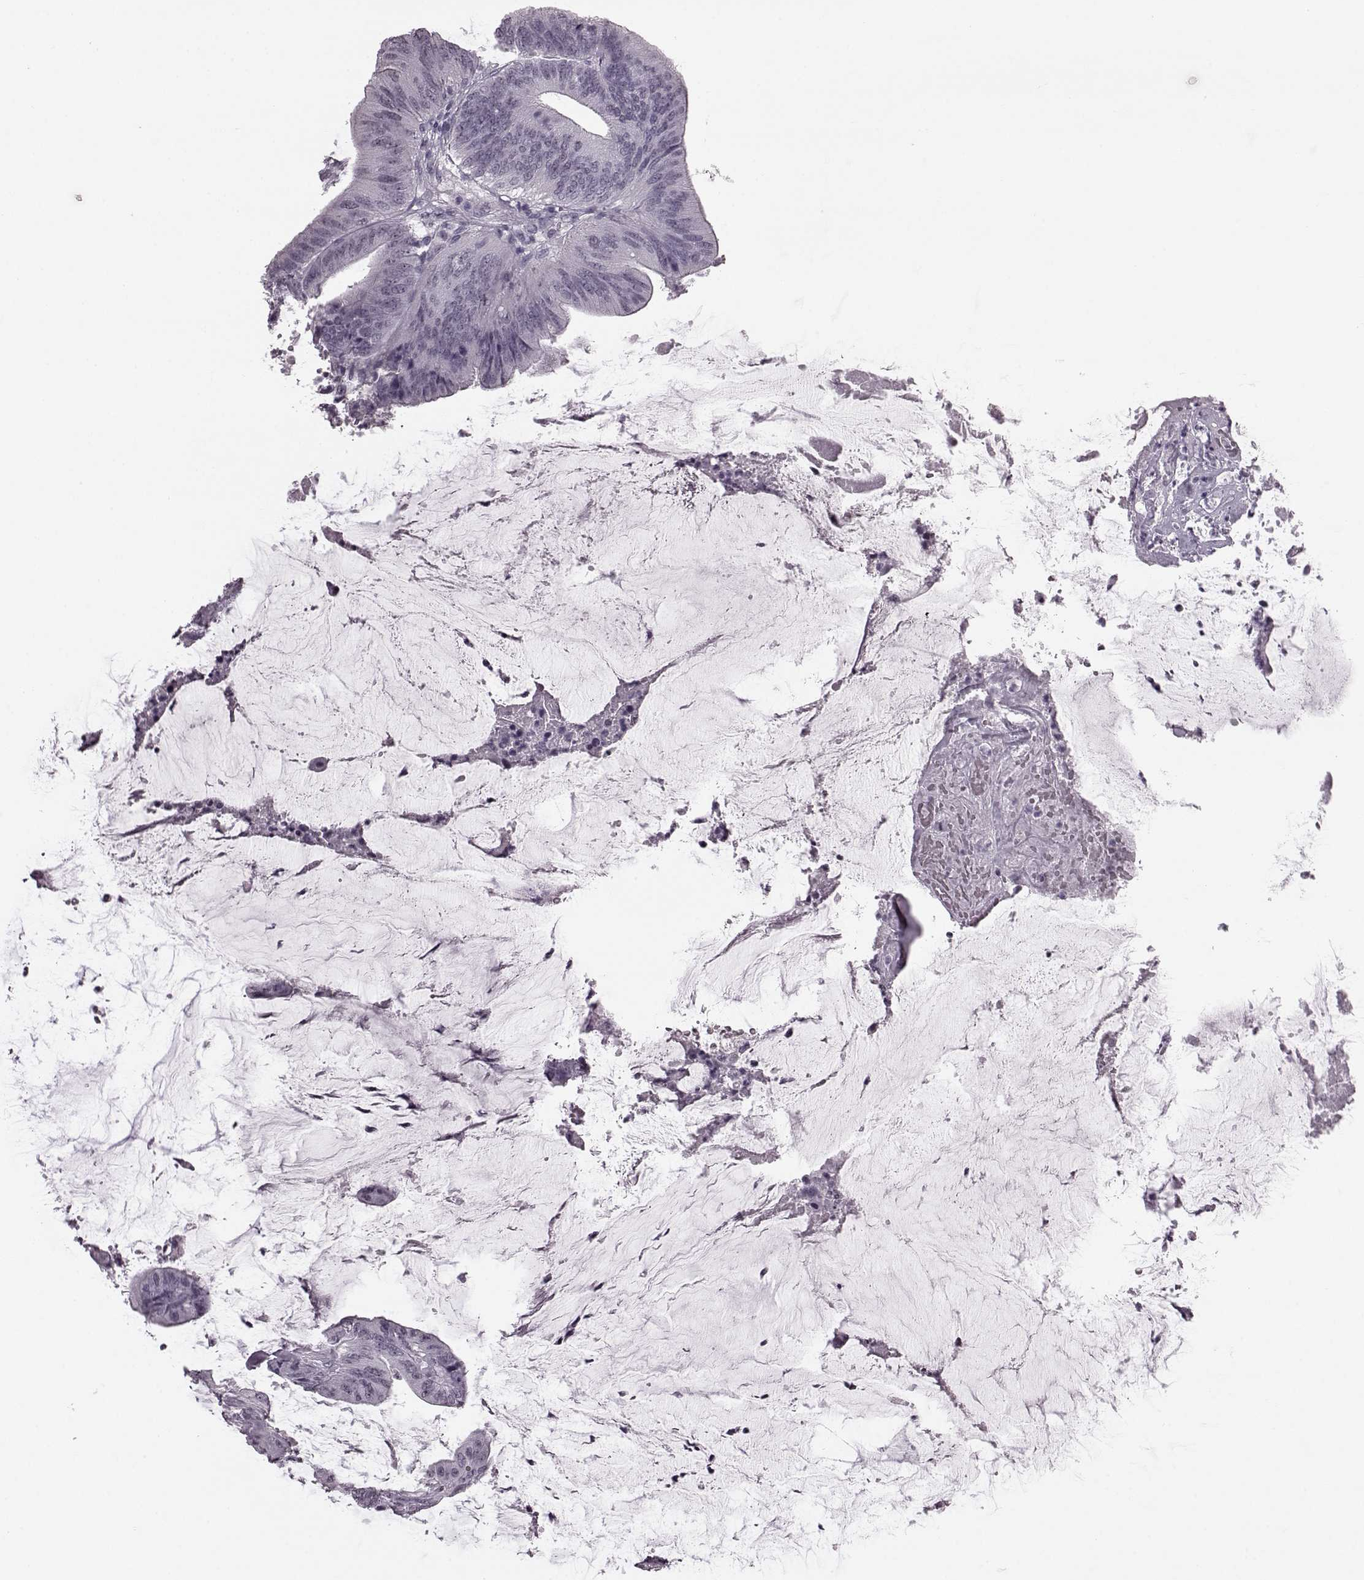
{"staining": {"intensity": "negative", "quantity": "none", "location": "none"}, "tissue": "colorectal cancer", "cell_type": "Tumor cells", "image_type": "cancer", "snomed": [{"axis": "morphology", "description": "Adenocarcinoma, NOS"}, {"axis": "topography", "description": "Colon"}], "caption": "High power microscopy histopathology image of an immunohistochemistry (IHC) micrograph of colorectal cancer, revealing no significant staining in tumor cells.", "gene": "AIPL1", "patient": {"sex": "female", "age": 43}}